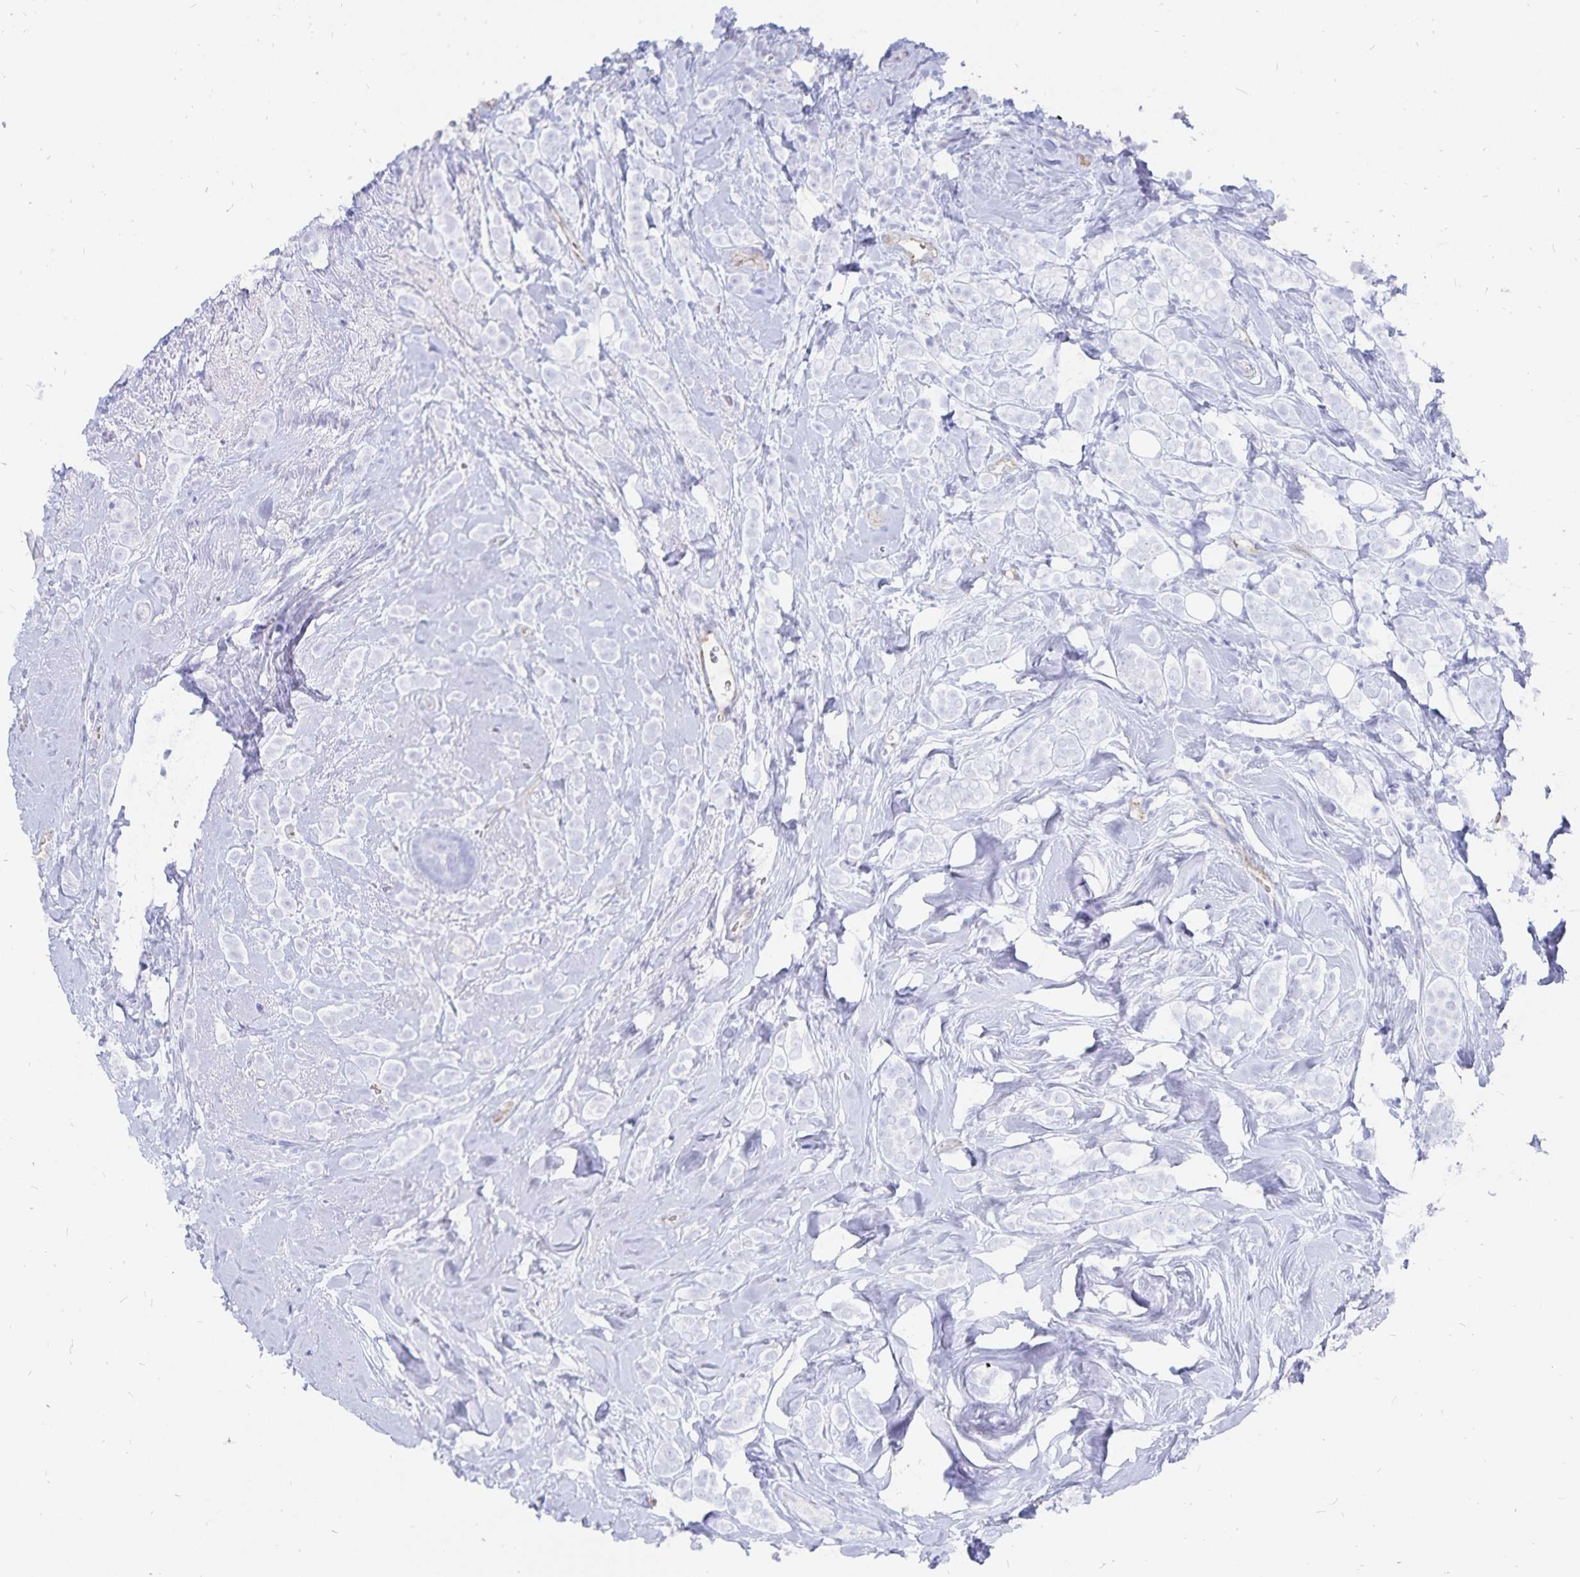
{"staining": {"intensity": "negative", "quantity": "none", "location": "none"}, "tissue": "breast cancer", "cell_type": "Tumor cells", "image_type": "cancer", "snomed": [{"axis": "morphology", "description": "Lobular carcinoma"}, {"axis": "topography", "description": "Breast"}], "caption": "This is an immunohistochemistry micrograph of human breast lobular carcinoma. There is no positivity in tumor cells.", "gene": "INSL5", "patient": {"sex": "female", "age": 49}}